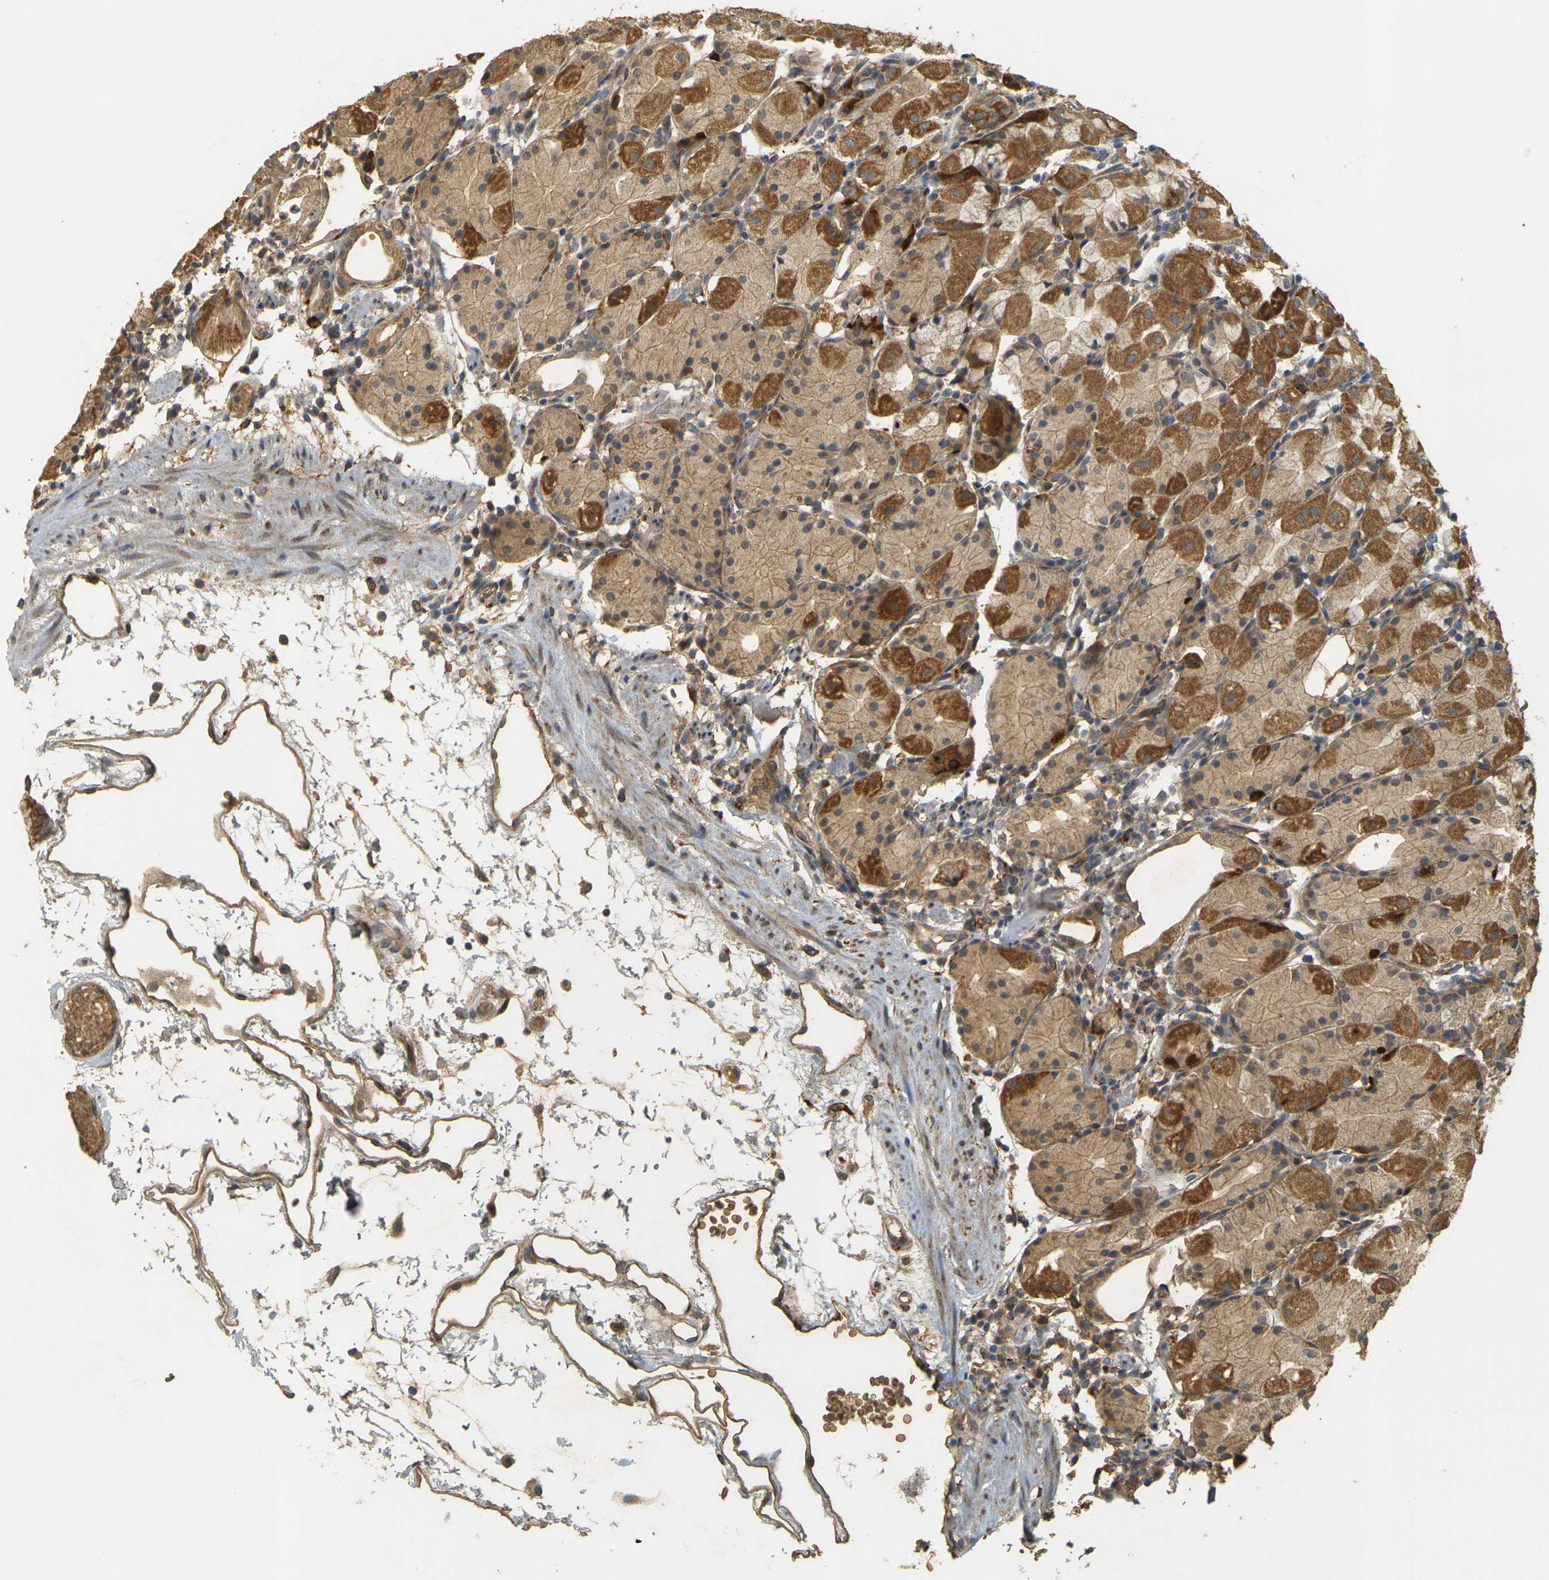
{"staining": {"intensity": "strong", "quantity": ">75%", "location": "cytoplasmic/membranous"}, "tissue": "stomach", "cell_type": "Glandular cells", "image_type": "normal", "snomed": [{"axis": "morphology", "description": "Normal tissue, NOS"}, {"axis": "topography", "description": "Stomach"}, {"axis": "topography", "description": "Stomach, lower"}], "caption": "Stomach stained with DAB (3,3'-diaminobenzidine) immunohistochemistry exhibits high levels of strong cytoplasmic/membranous positivity in about >75% of glandular cells. (Brightfield microscopy of DAB IHC at high magnification).", "gene": "MEGF9", "patient": {"sex": "female", "age": 75}}